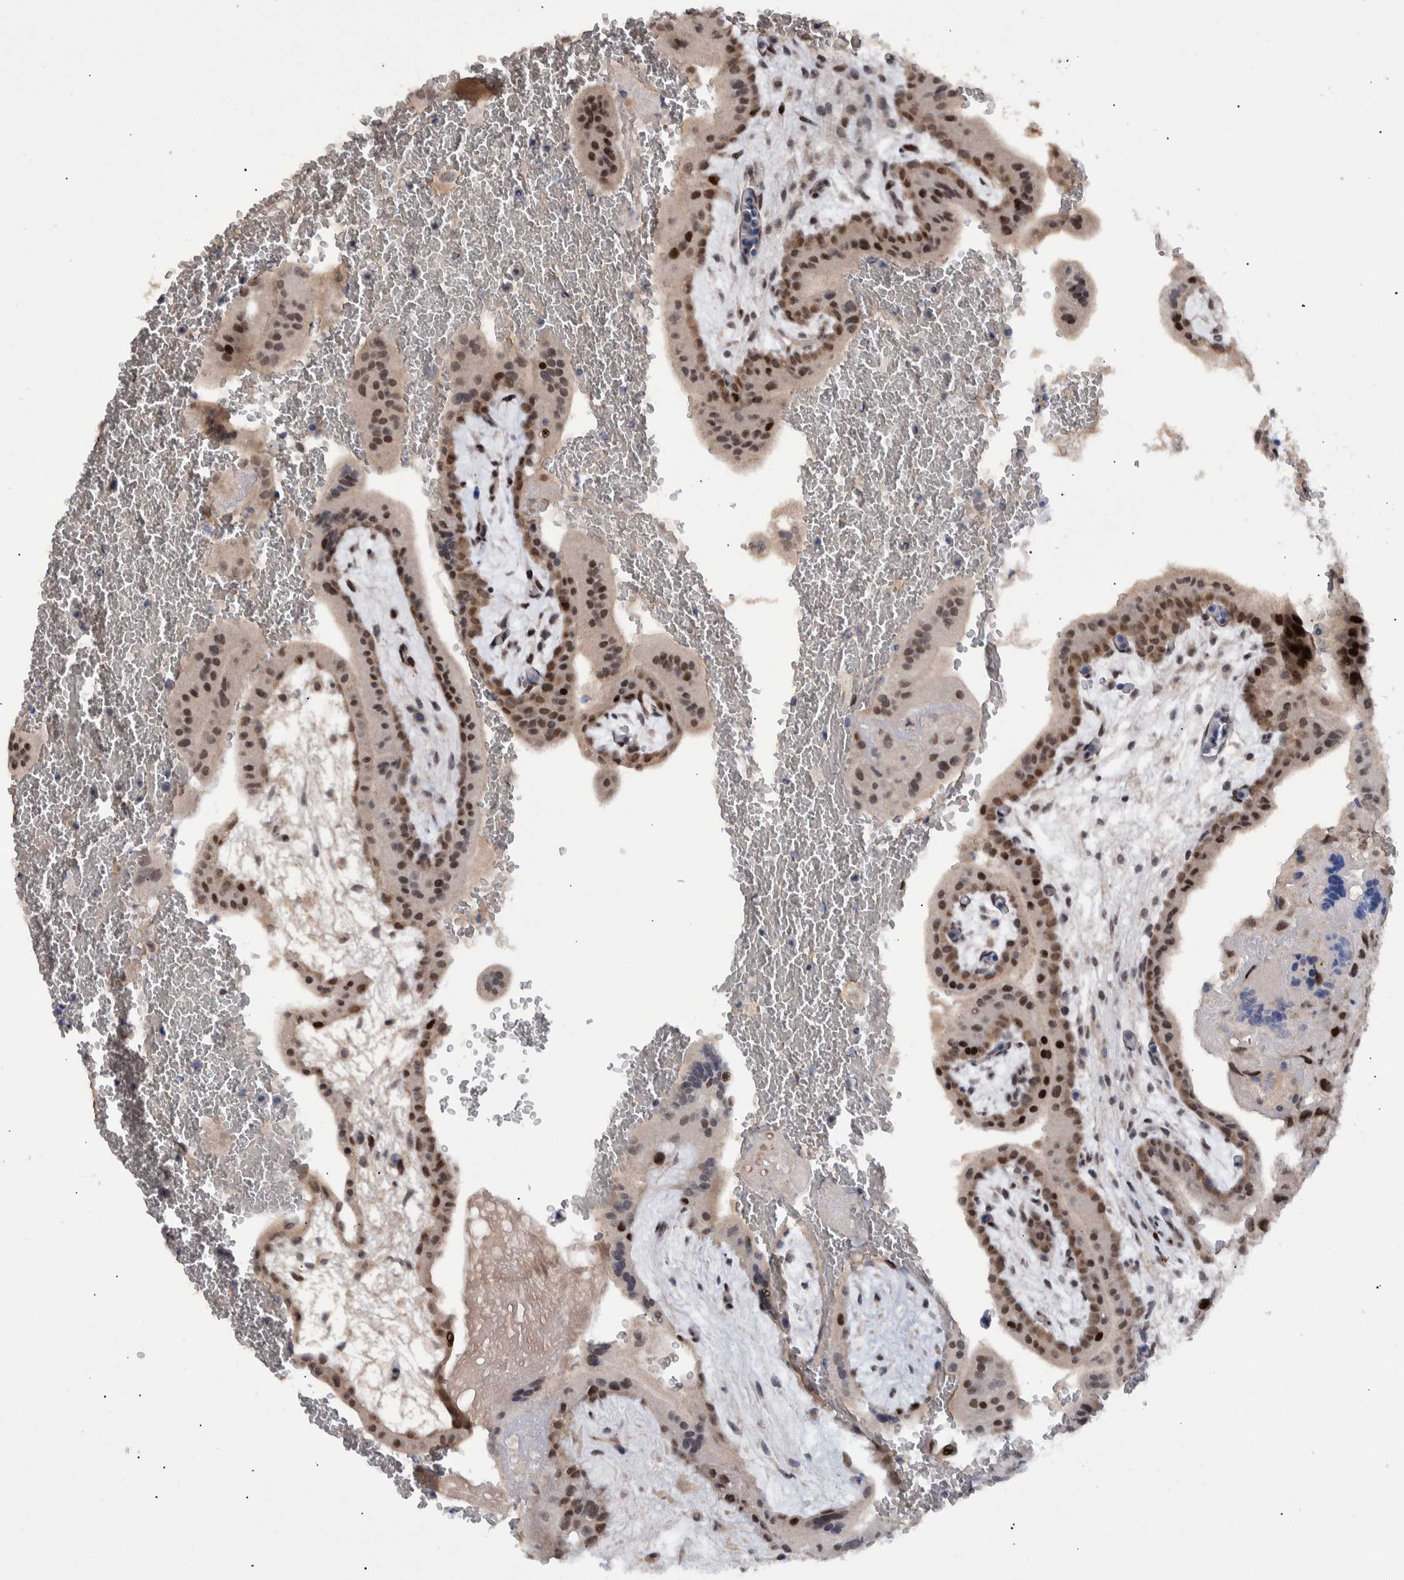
{"staining": {"intensity": "moderate", "quantity": ">75%", "location": "nuclear"}, "tissue": "placenta", "cell_type": "Decidual cells", "image_type": "normal", "snomed": [{"axis": "morphology", "description": "Normal tissue, NOS"}, {"axis": "topography", "description": "Placenta"}], "caption": "Moderate nuclear staining for a protein is present in approximately >75% of decidual cells of benign placenta using immunohistochemistry.", "gene": "ESRP1", "patient": {"sex": "female", "age": 35}}